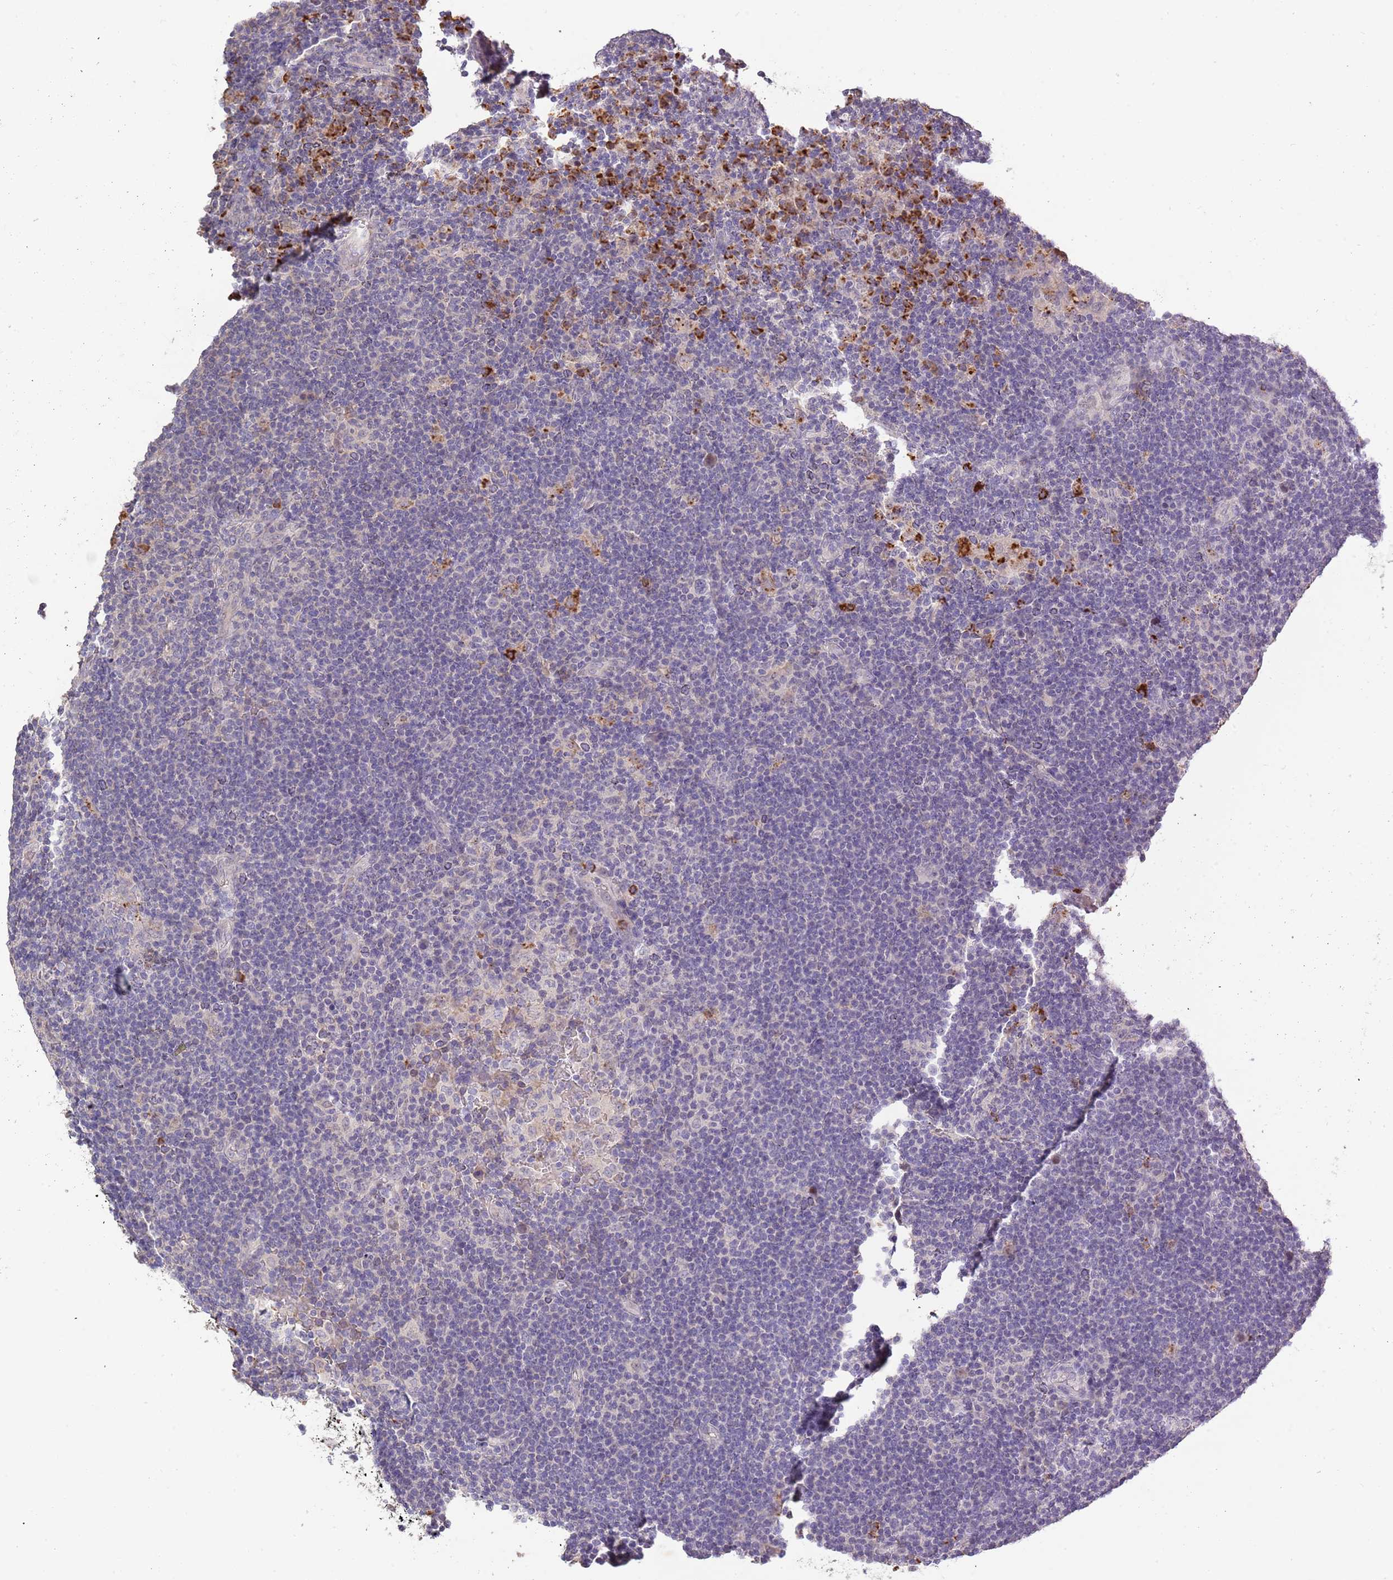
{"staining": {"intensity": "negative", "quantity": "none", "location": "none"}, "tissue": "lymphoma", "cell_type": "Tumor cells", "image_type": "cancer", "snomed": [{"axis": "morphology", "description": "Hodgkin's disease, NOS"}, {"axis": "topography", "description": "Lymph node"}], "caption": "Image shows no protein expression in tumor cells of Hodgkin's disease tissue.", "gene": "P2RY13", "patient": {"sex": "female", "age": 57}}